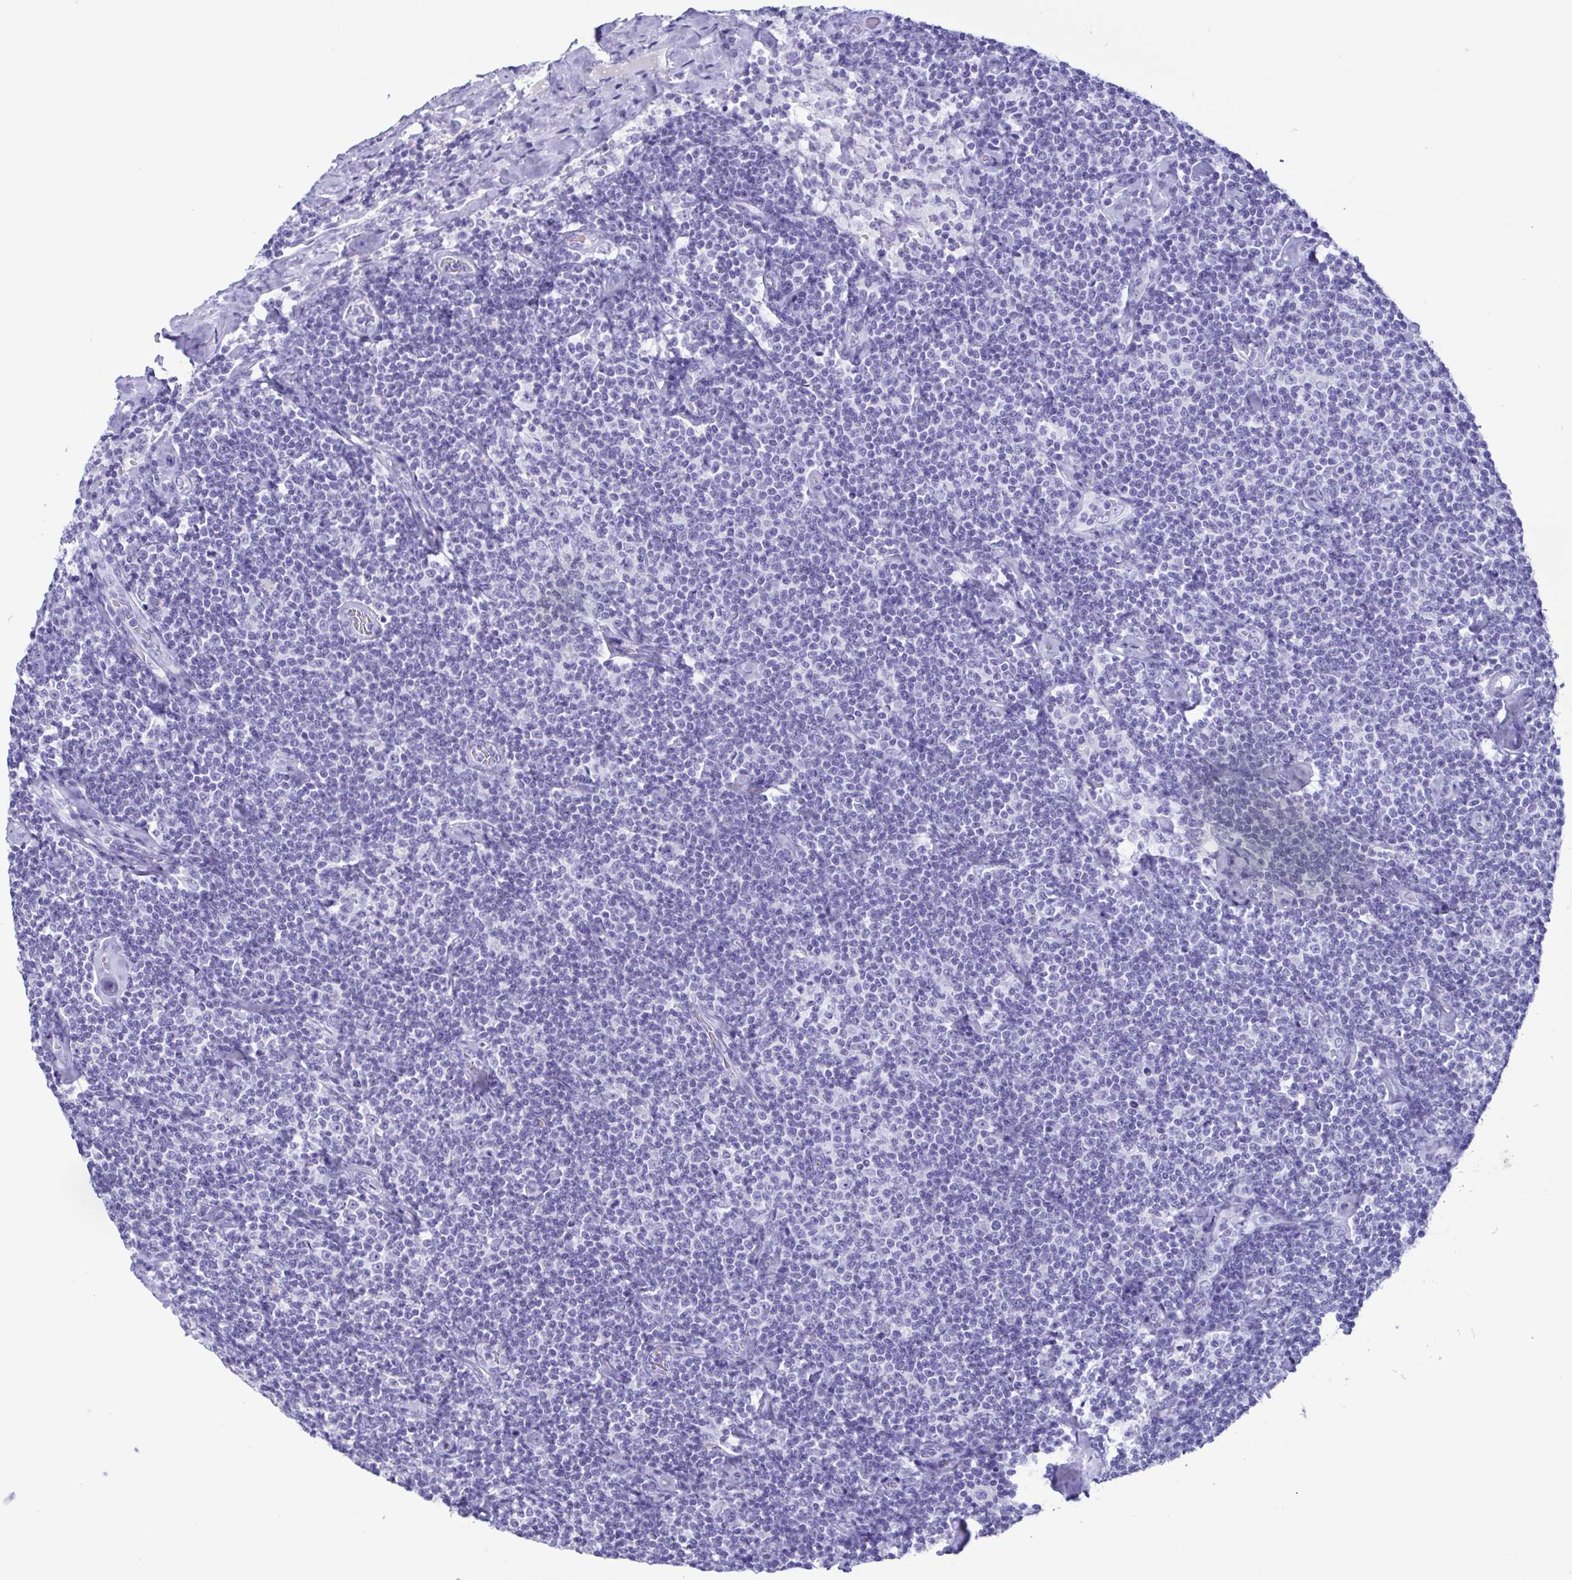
{"staining": {"intensity": "negative", "quantity": "none", "location": "none"}, "tissue": "lymphoma", "cell_type": "Tumor cells", "image_type": "cancer", "snomed": [{"axis": "morphology", "description": "Malignant lymphoma, non-Hodgkin's type, Low grade"}, {"axis": "topography", "description": "Lymph node"}], "caption": "IHC image of lymphoma stained for a protein (brown), which displays no positivity in tumor cells.", "gene": "TSPY2", "patient": {"sex": "male", "age": 81}}